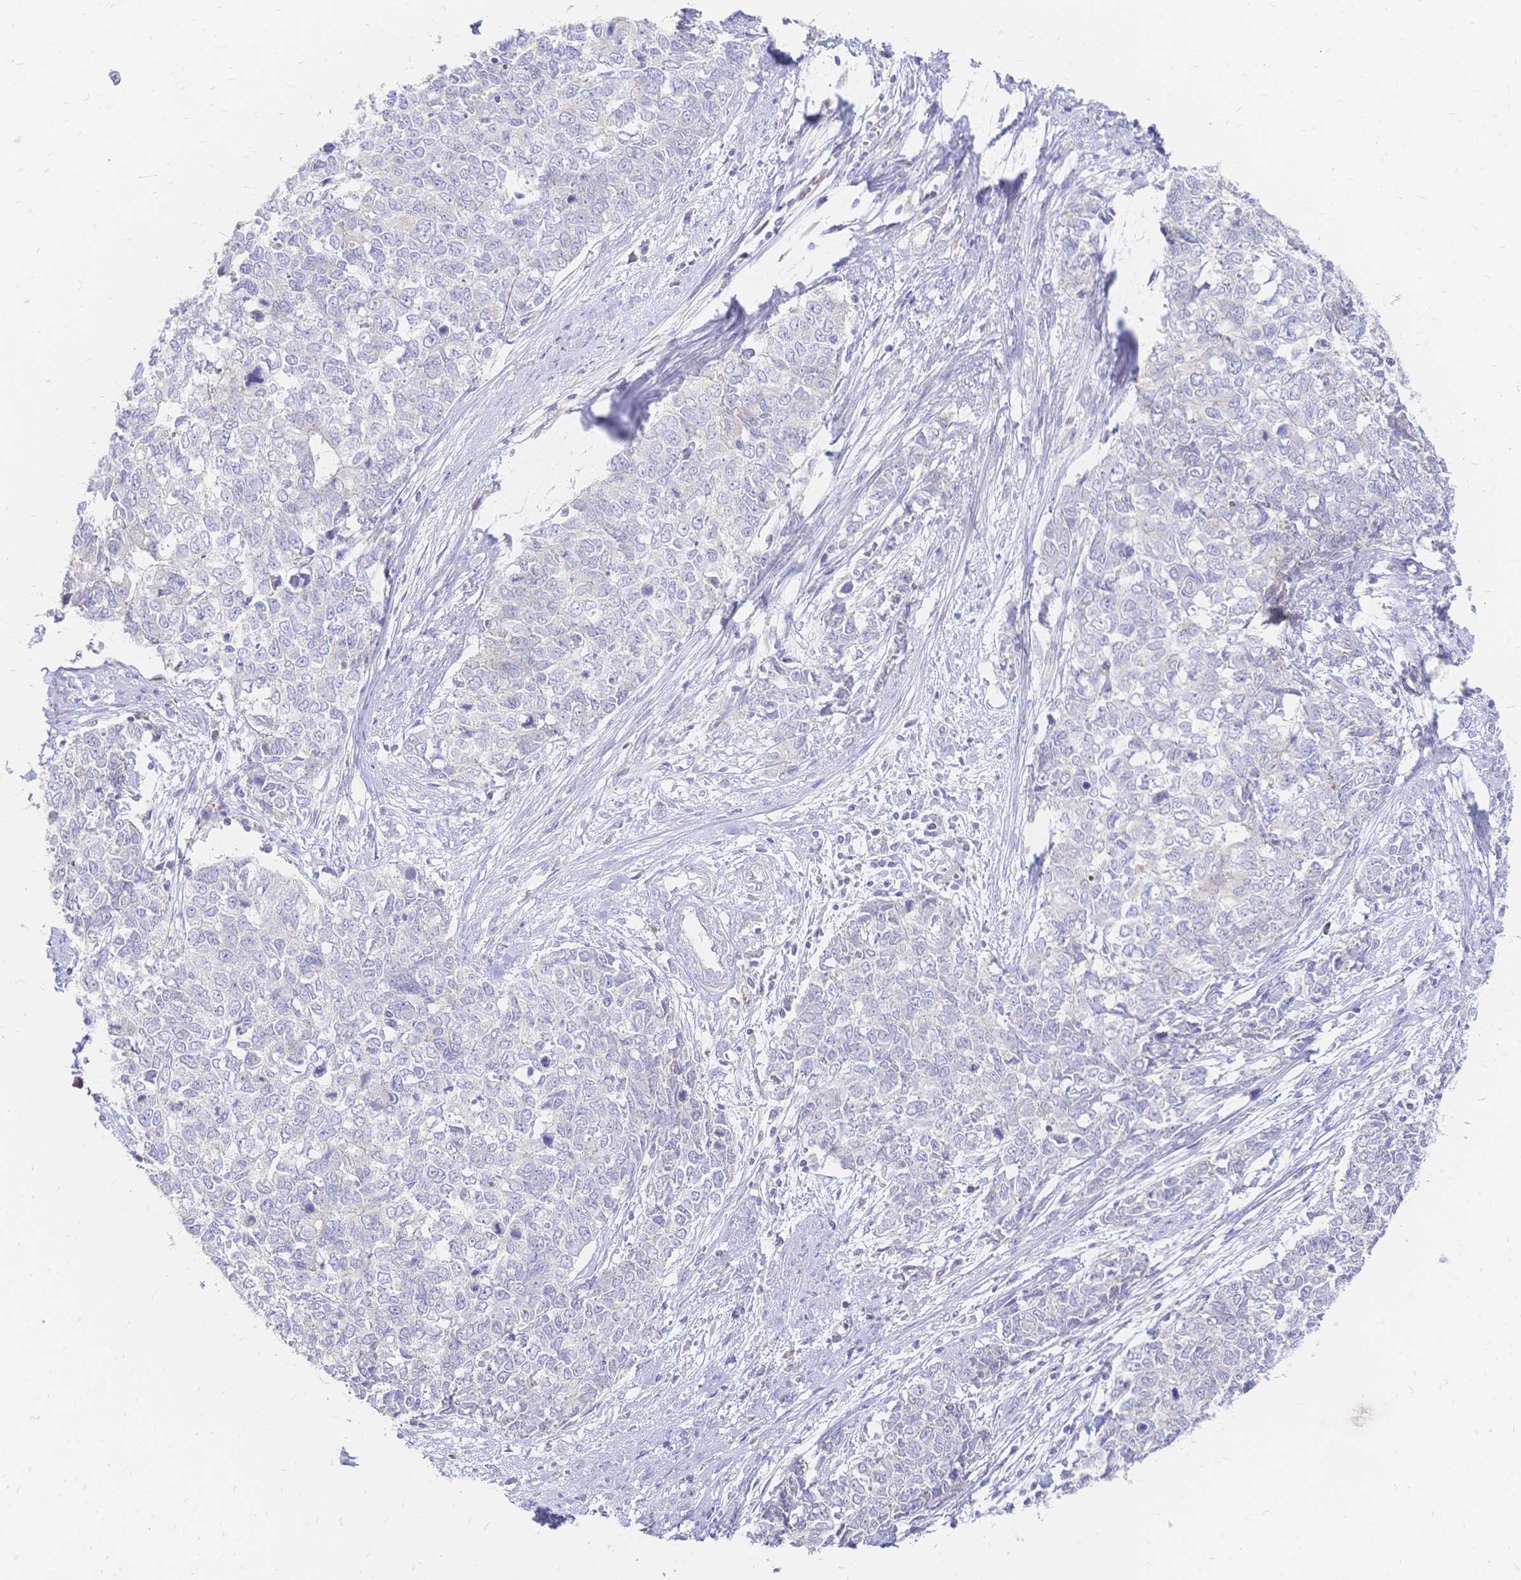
{"staining": {"intensity": "negative", "quantity": "none", "location": "none"}, "tissue": "cervical cancer", "cell_type": "Tumor cells", "image_type": "cancer", "snomed": [{"axis": "morphology", "description": "Adenocarcinoma, NOS"}, {"axis": "topography", "description": "Cervix"}], "caption": "The immunohistochemistry (IHC) image has no significant staining in tumor cells of cervical adenocarcinoma tissue.", "gene": "VWC2L", "patient": {"sex": "female", "age": 63}}